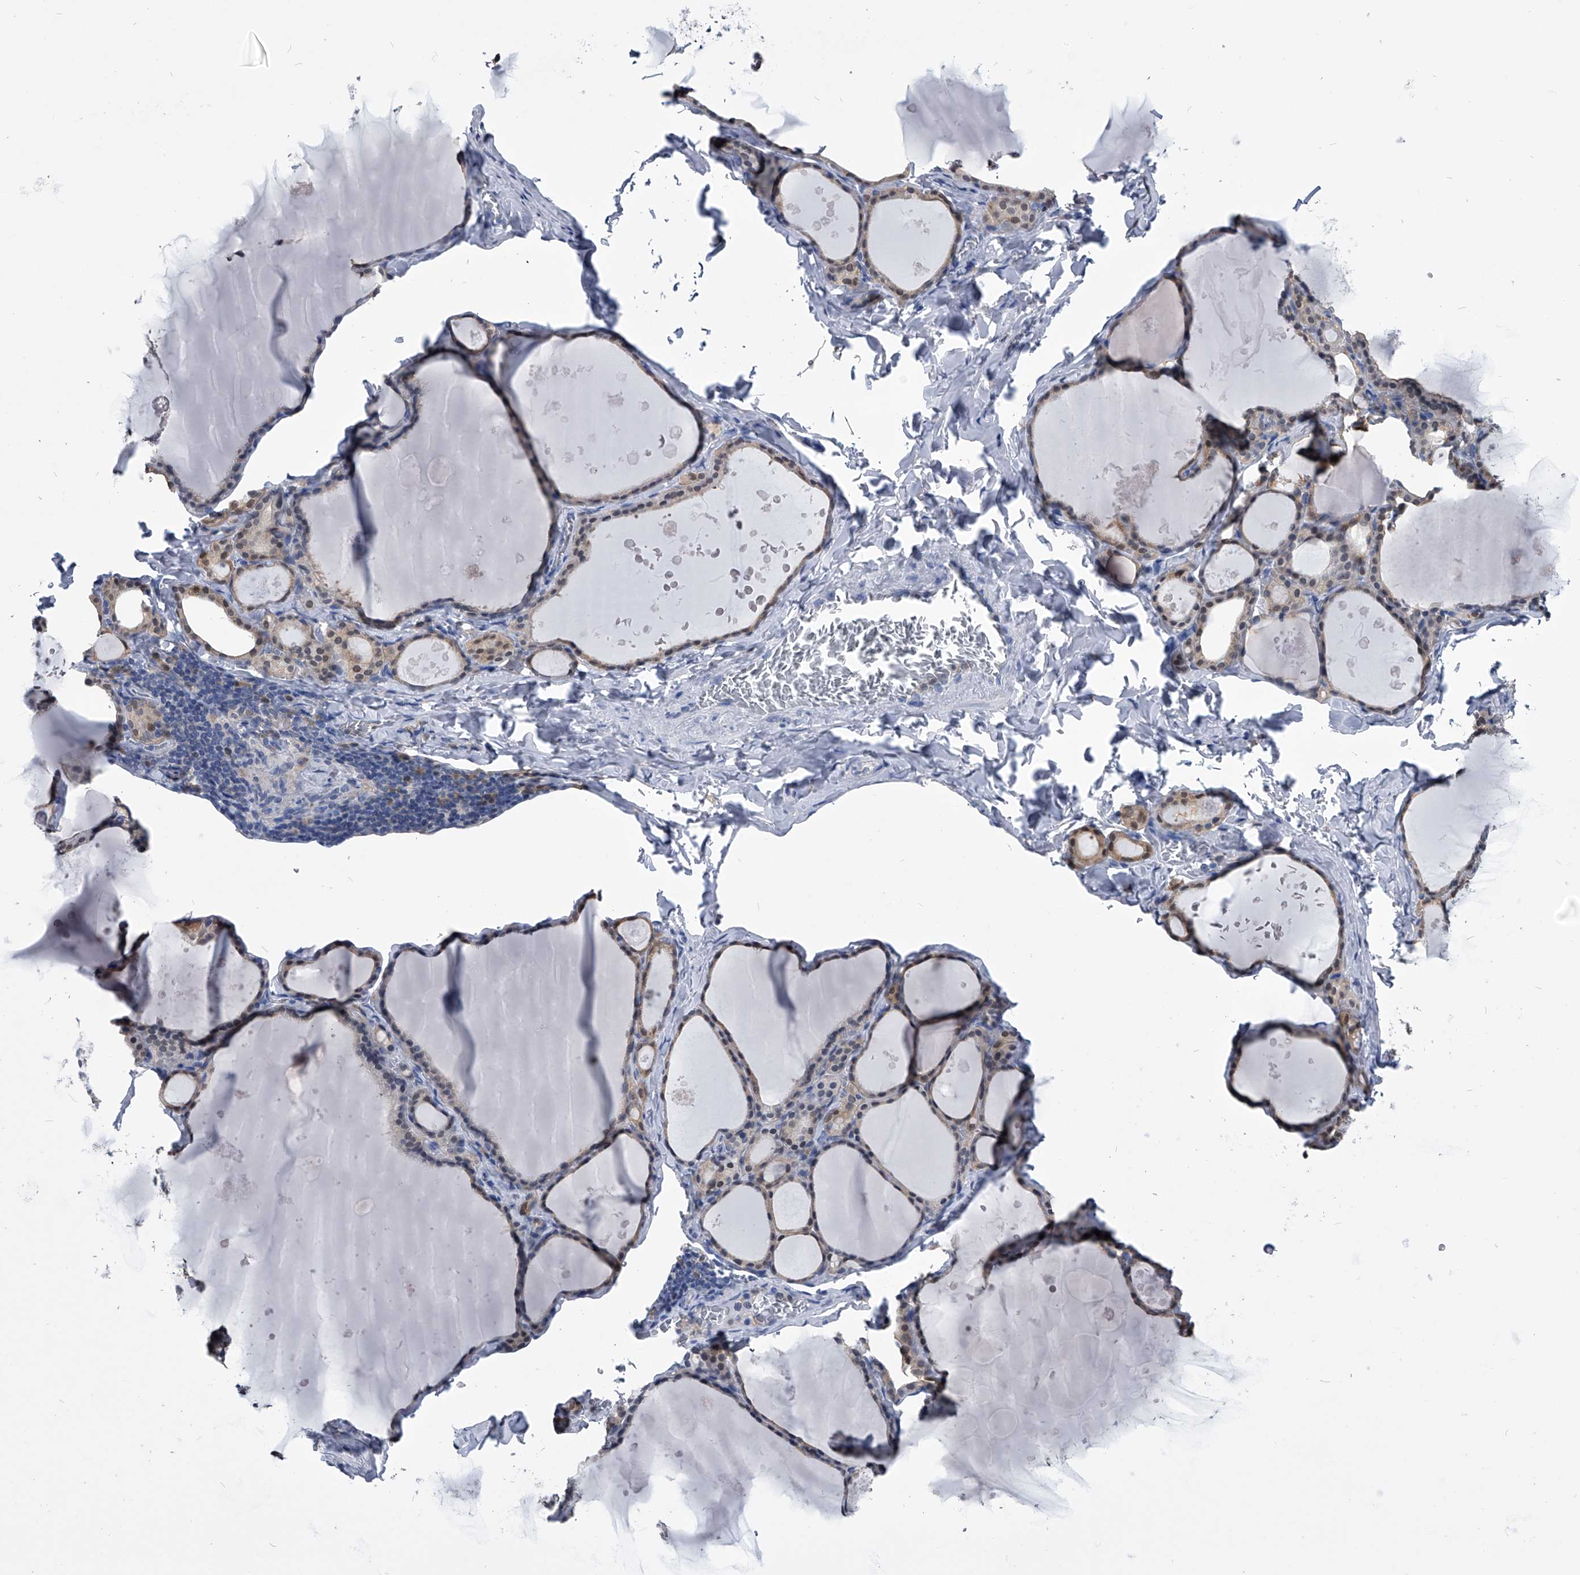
{"staining": {"intensity": "weak", "quantity": "25%-75%", "location": "cytoplasmic/membranous,nuclear"}, "tissue": "thyroid gland", "cell_type": "Glandular cells", "image_type": "normal", "snomed": [{"axis": "morphology", "description": "Normal tissue, NOS"}, {"axis": "topography", "description": "Thyroid gland"}], "caption": "A low amount of weak cytoplasmic/membranous,nuclear staining is appreciated in about 25%-75% of glandular cells in benign thyroid gland.", "gene": "PDXK", "patient": {"sex": "male", "age": 56}}